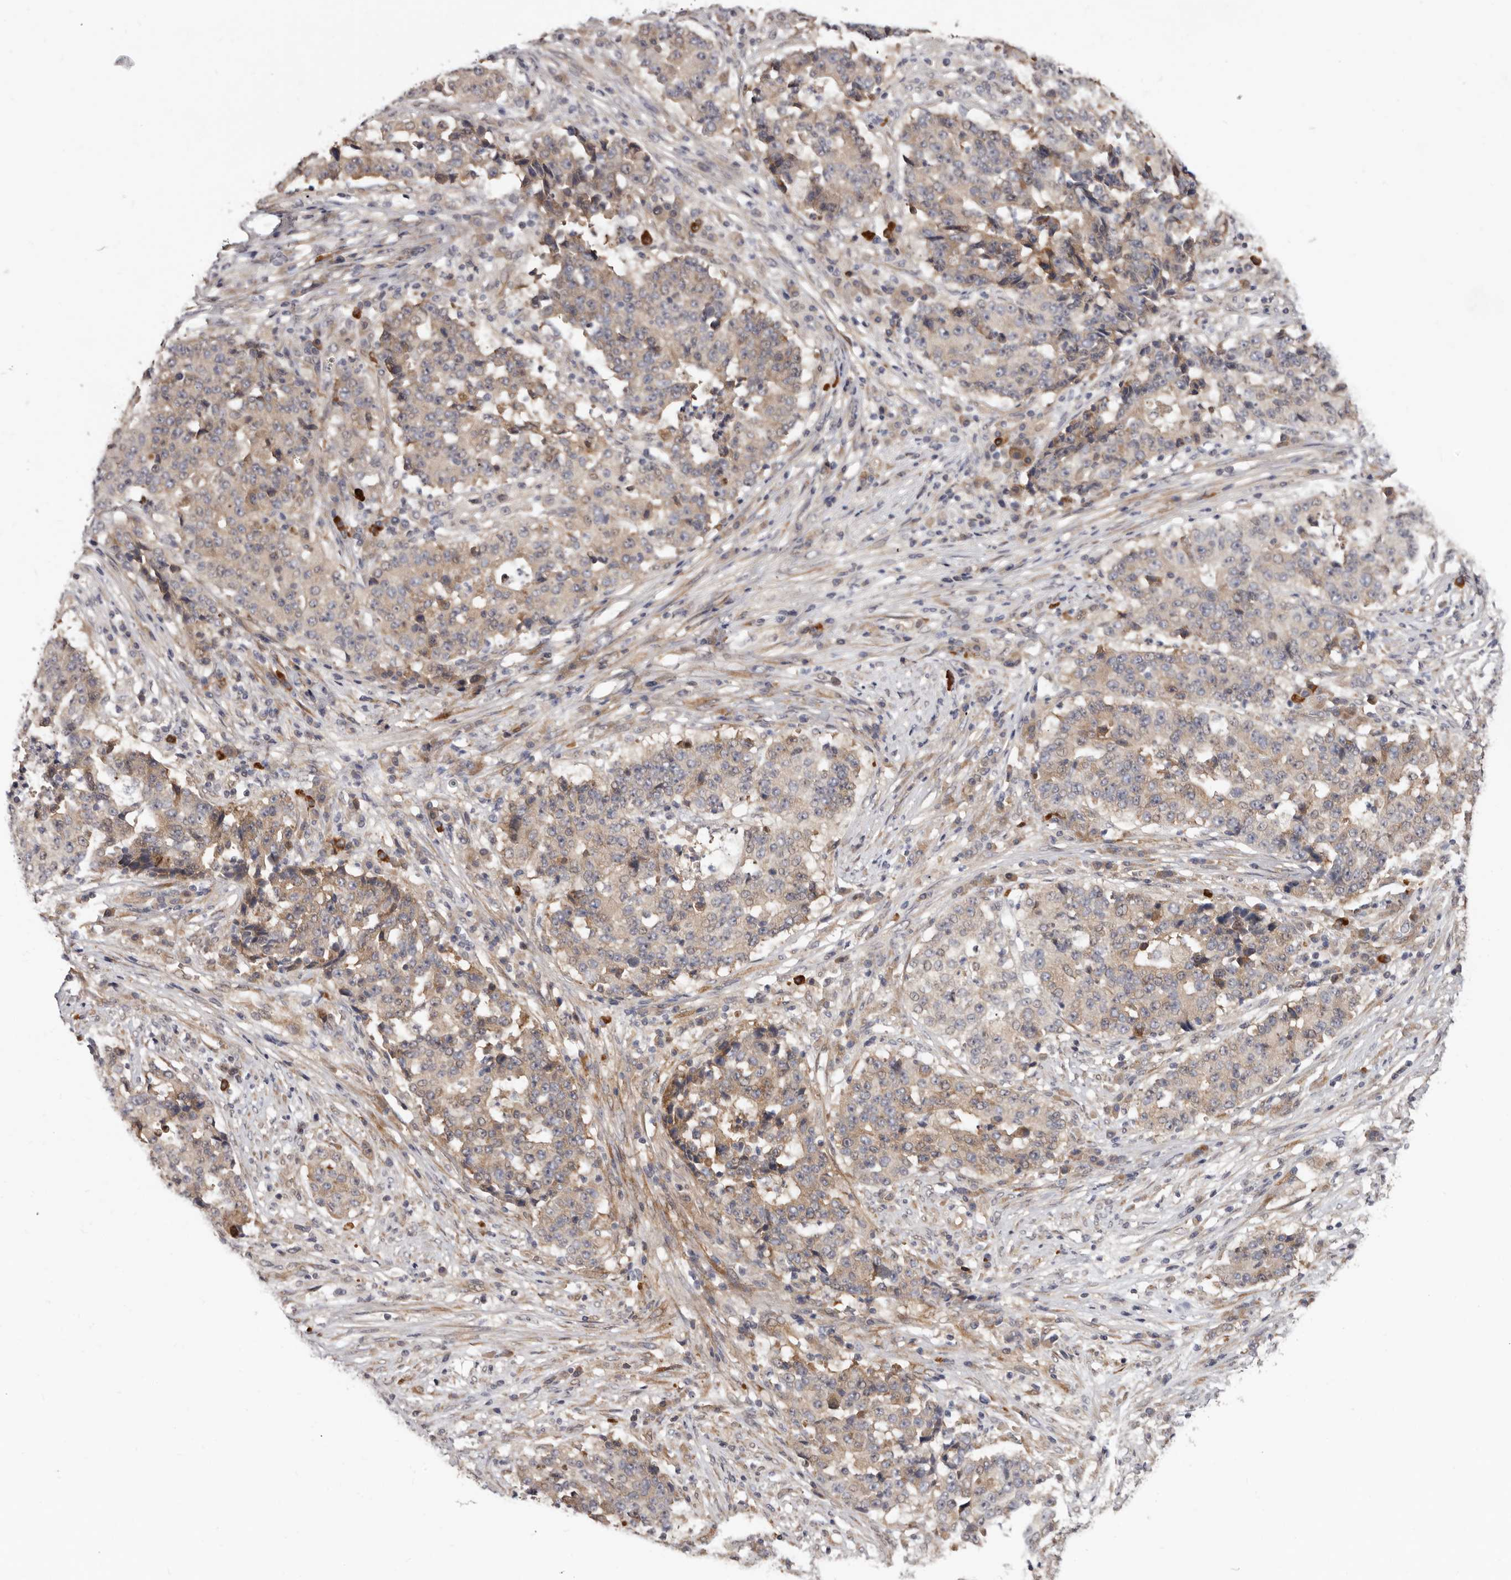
{"staining": {"intensity": "weak", "quantity": "25%-75%", "location": "cytoplasmic/membranous"}, "tissue": "stomach cancer", "cell_type": "Tumor cells", "image_type": "cancer", "snomed": [{"axis": "morphology", "description": "Adenocarcinoma, NOS"}, {"axis": "topography", "description": "Stomach"}], "caption": "High-magnification brightfield microscopy of stomach cancer (adenocarcinoma) stained with DAB (brown) and counterstained with hematoxylin (blue). tumor cells exhibit weak cytoplasmic/membranous expression is present in approximately25%-75% of cells. Using DAB (3,3'-diaminobenzidine) (brown) and hematoxylin (blue) stains, captured at high magnification using brightfield microscopy.", "gene": "SBDS", "patient": {"sex": "male", "age": 59}}